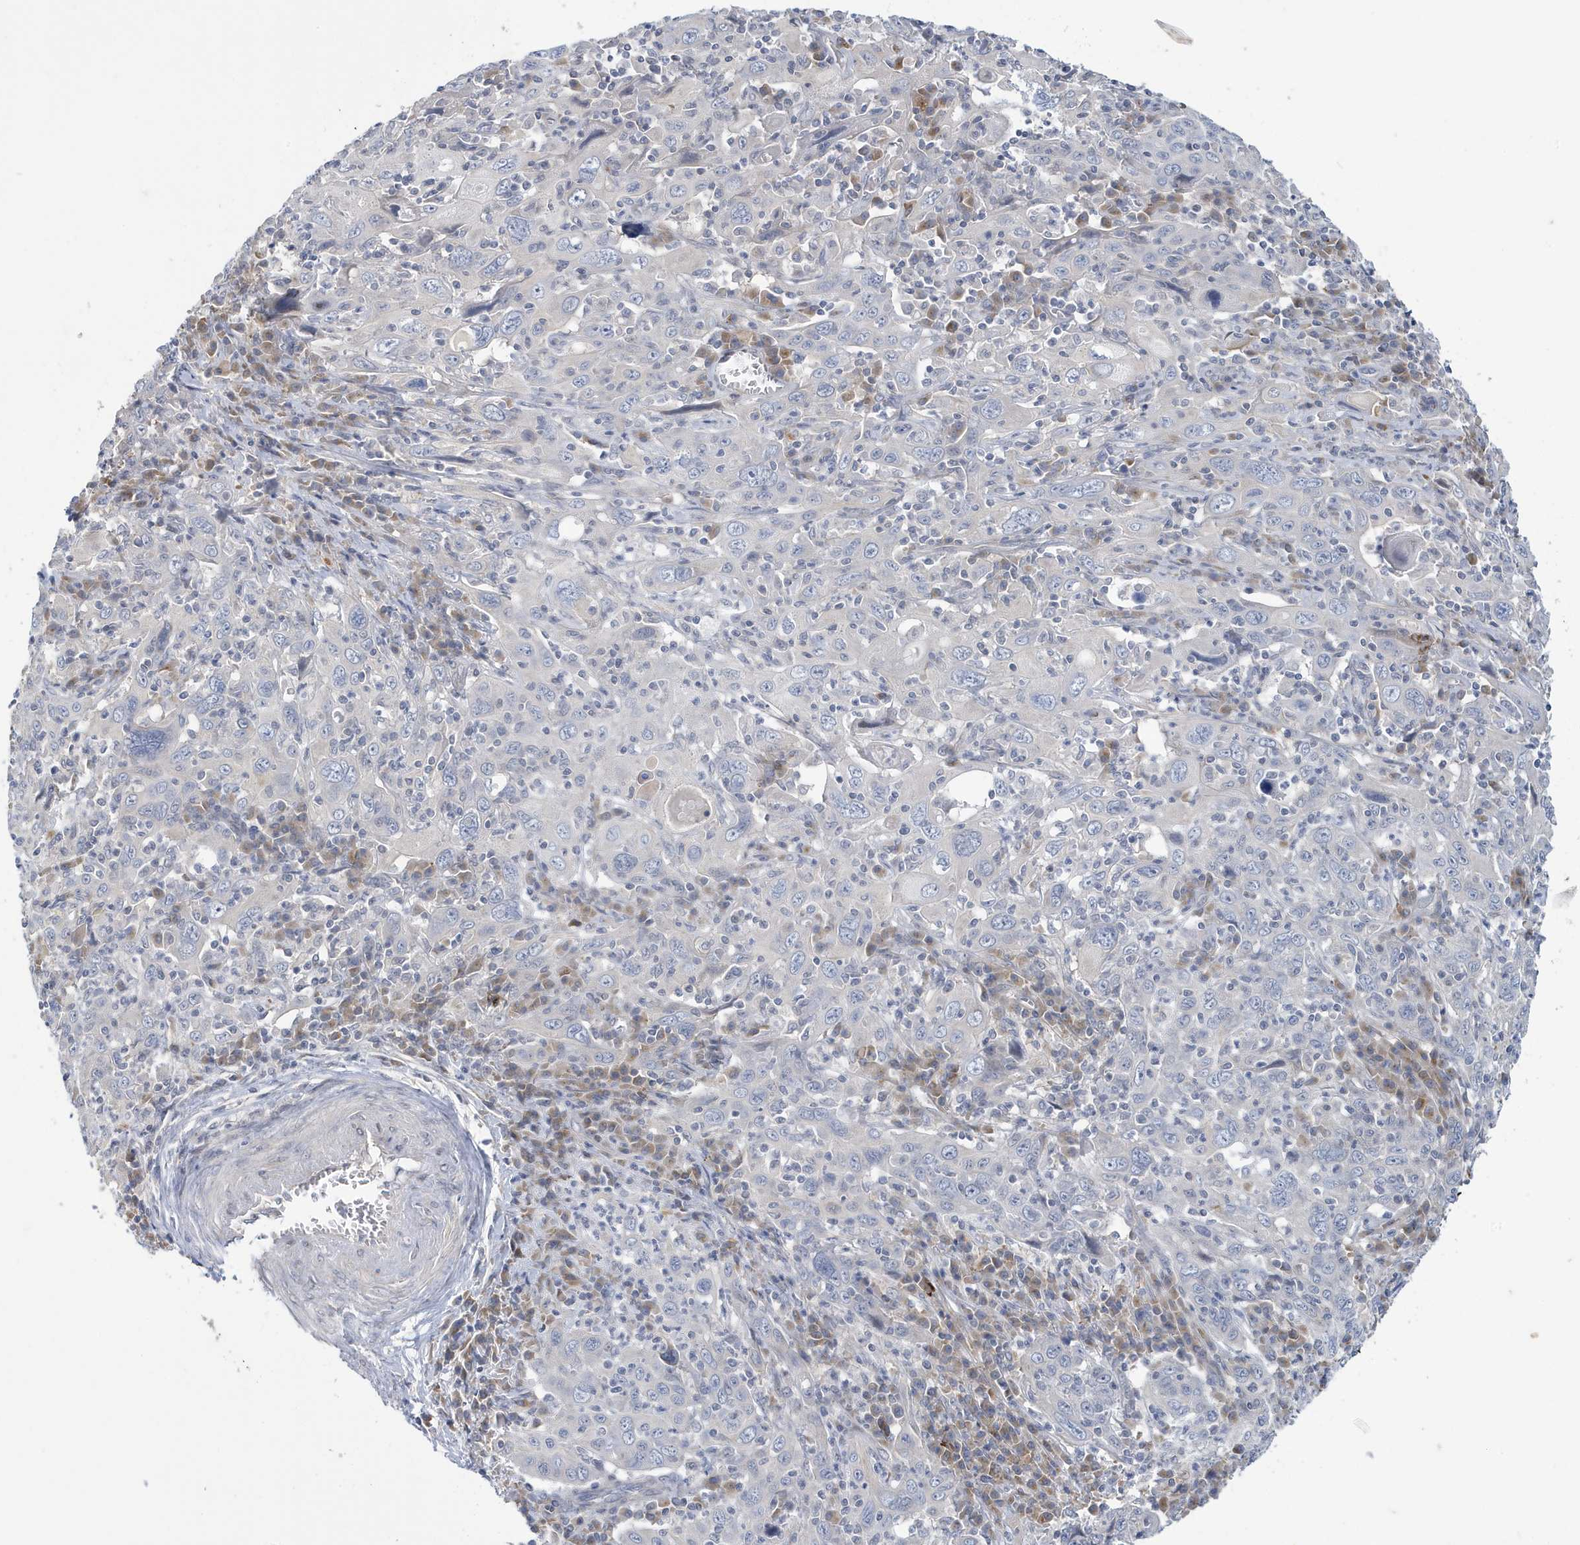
{"staining": {"intensity": "negative", "quantity": "none", "location": "none"}, "tissue": "cervical cancer", "cell_type": "Tumor cells", "image_type": "cancer", "snomed": [{"axis": "morphology", "description": "Squamous cell carcinoma, NOS"}, {"axis": "topography", "description": "Cervix"}], "caption": "Cervical cancer (squamous cell carcinoma) was stained to show a protein in brown. There is no significant staining in tumor cells. The staining was performed using DAB (3,3'-diaminobenzidine) to visualize the protein expression in brown, while the nuclei were stained in blue with hematoxylin (Magnification: 20x).", "gene": "ZNF654", "patient": {"sex": "female", "age": 46}}